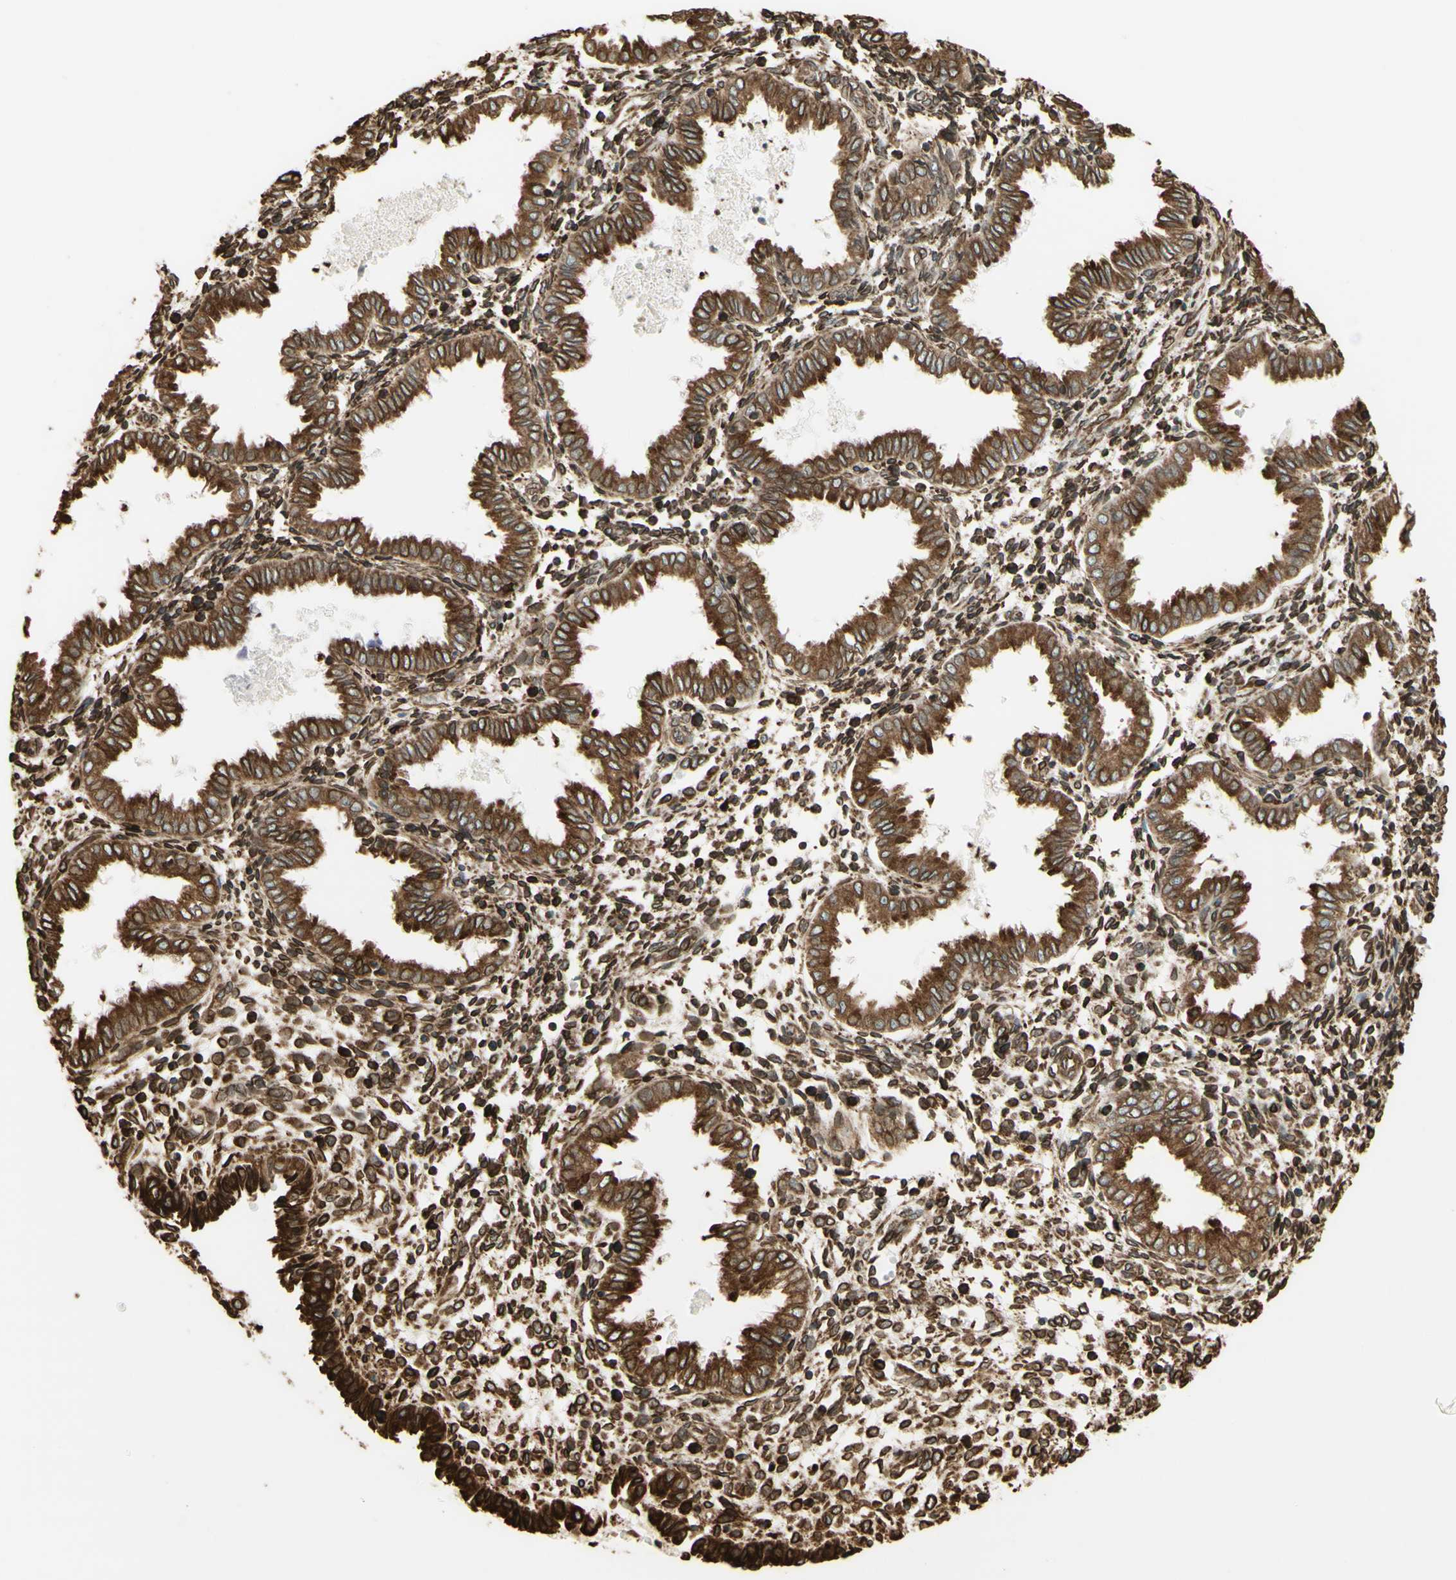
{"staining": {"intensity": "moderate", "quantity": ">75%", "location": "cytoplasmic/membranous"}, "tissue": "endometrium", "cell_type": "Cells in endometrial stroma", "image_type": "normal", "snomed": [{"axis": "morphology", "description": "Normal tissue, NOS"}, {"axis": "topography", "description": "Endometrium"}], "caption": "Protein expression analysis of unremarkable human endometrium reveals moderate cytoplasmic/membranous positivity in approximately >75% of cells in endometrial stroma. (Brightfield microscopy of DAB IHC at high magnification).", "gene": "CANX", "patient": {"sex": "female", "age": 33}}